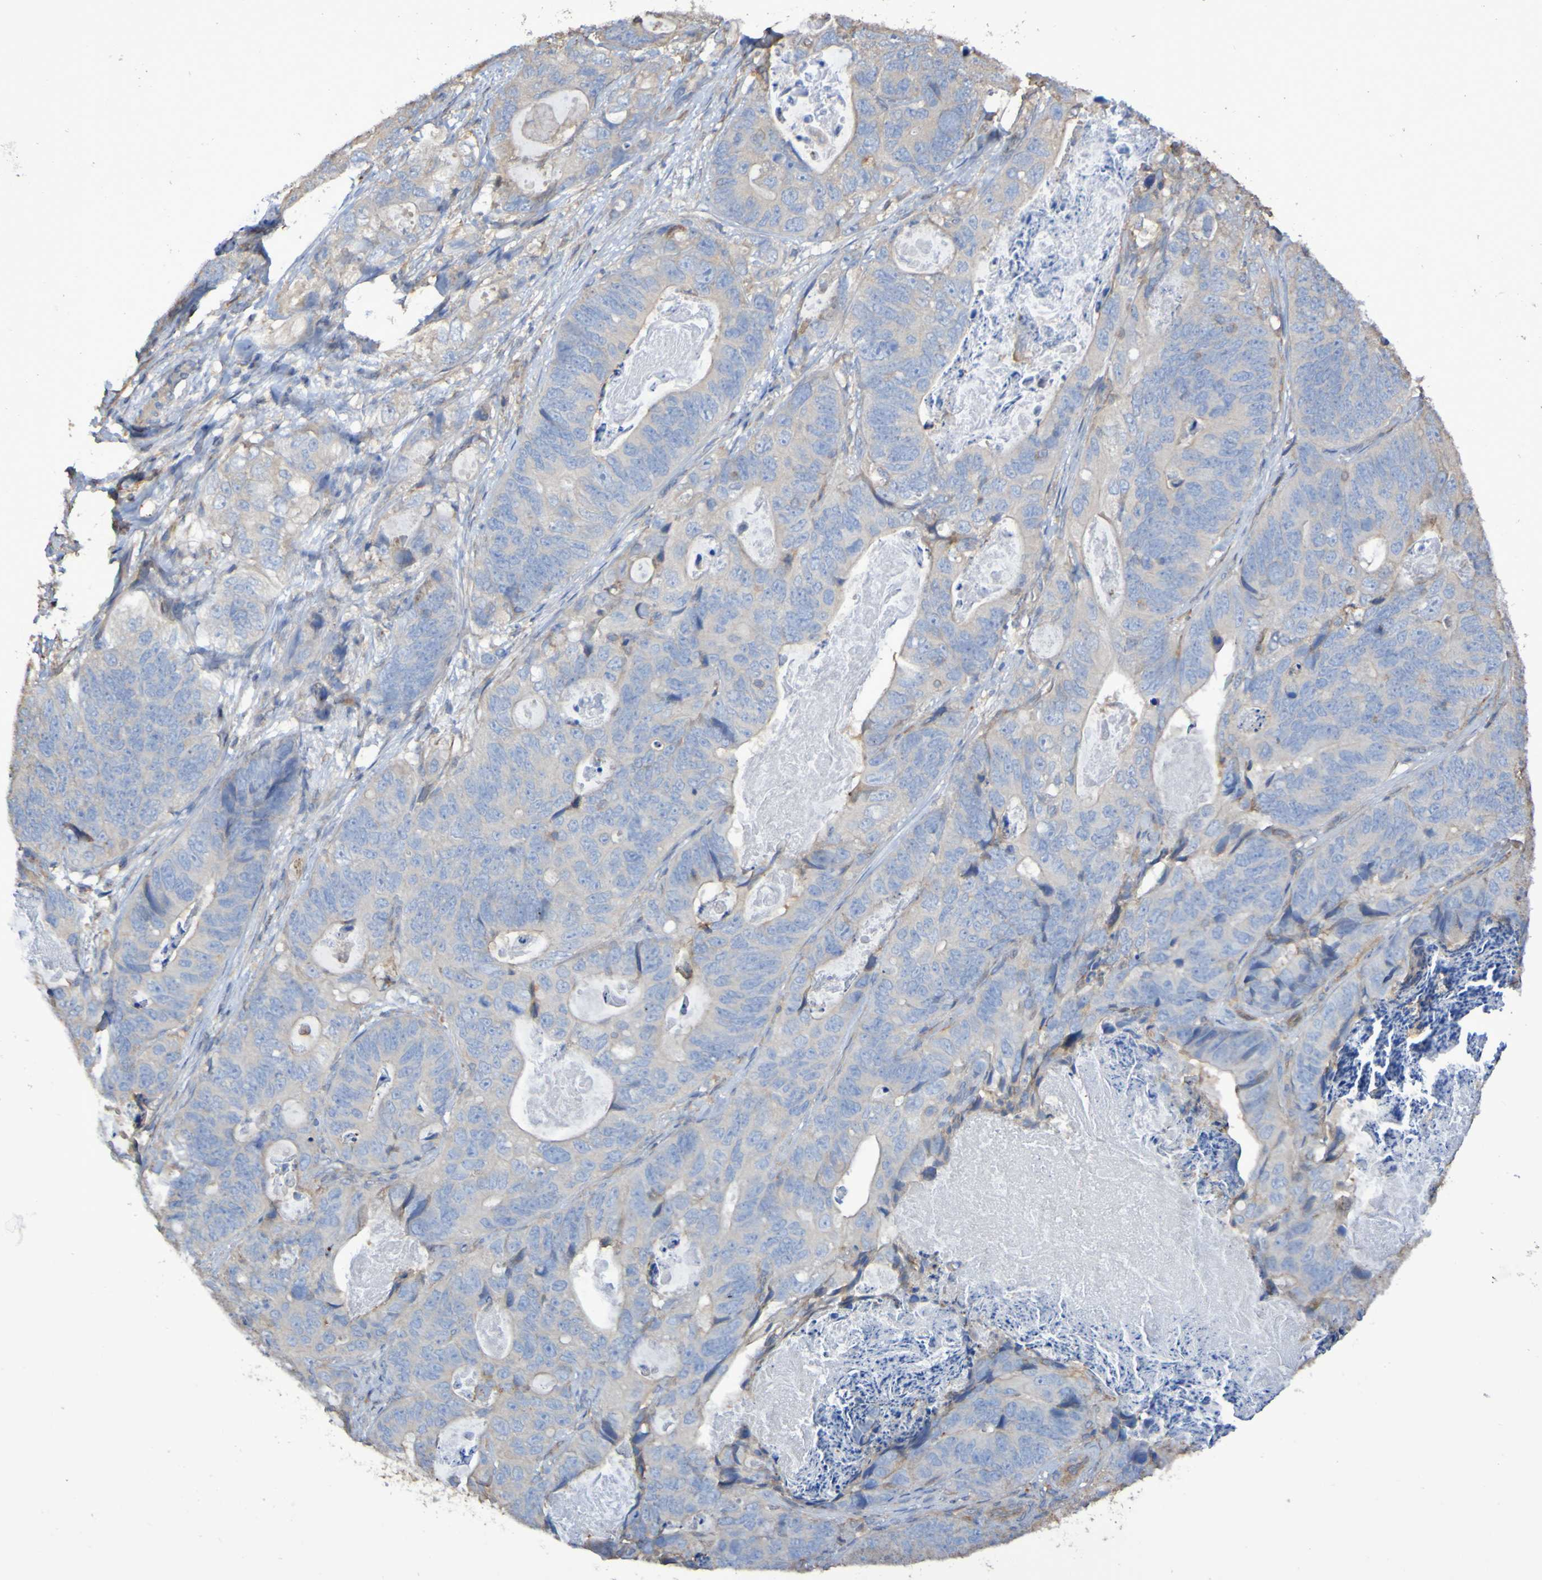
{"staining": {"intensity": "negative", "quantity": "none", "location": "none"}, "tissue": "stomach cancer", "cell_type": "Tumor cells", "image_type": "cancer", "snomed": [{"axis": "morphology", "description": "Adenocarcinoma, NOS"}, {"axis": "topography", "description": "Stomach"}], "caption": "An immunohistochemistry (IHC) image of stomach cancer (adenocarcinoma) is shown. There is no staining in tumor cells of stomach cancer (adenocarcinoma).", "gene": "SYNJ1", "patient": {"sex": "female", "age": 89}}